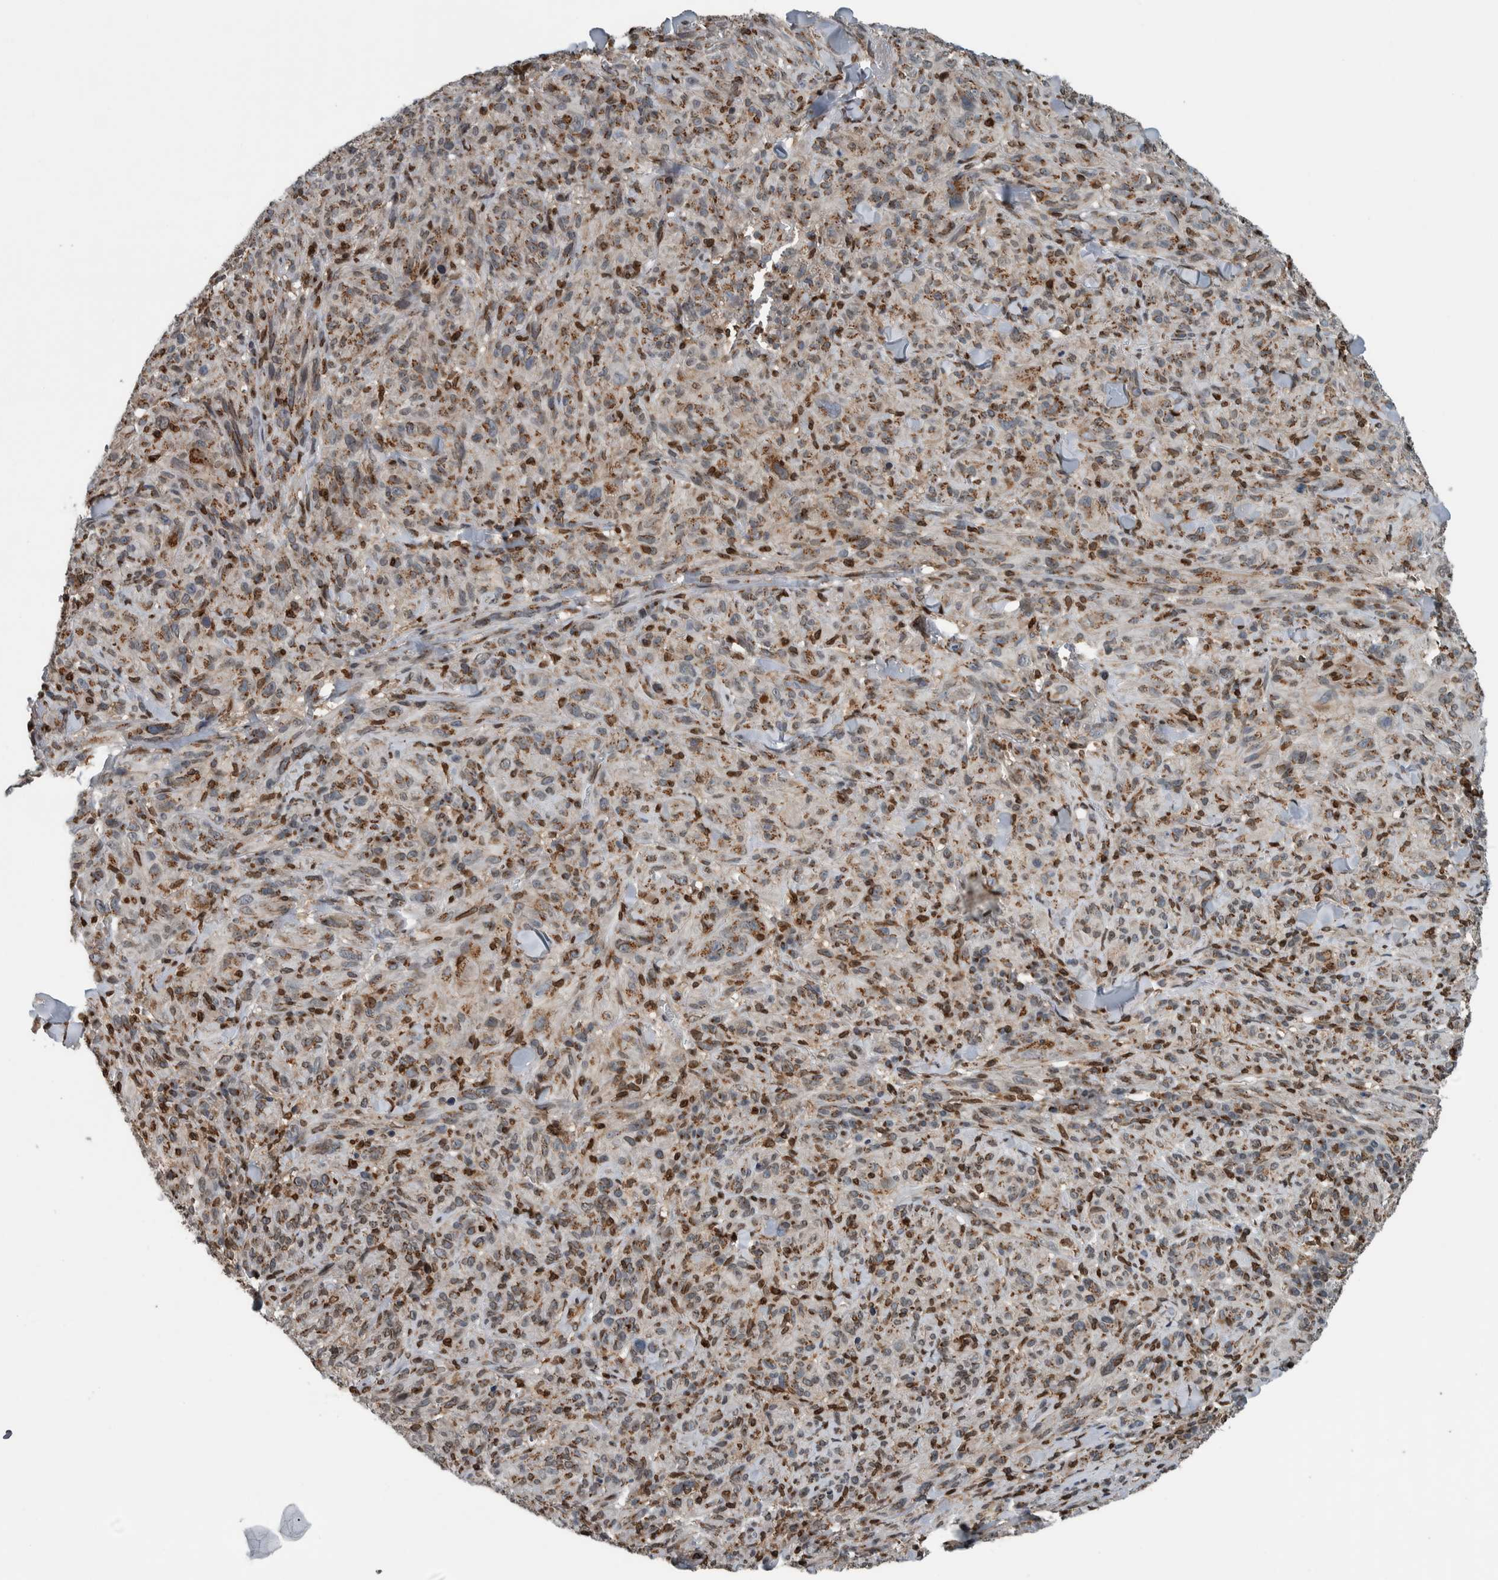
{"staining": {"intensity": "weak", "quantity": "25%-75%", "location": "cytoplasmic/membranous,nuclear"}, "tissue": "melanoma", "cell_type": "Tumor cells", "image_type": "cancer", "snomed": [{"axis": "morphology", "description": "Malignant melanoma, NOS"}, {"axis": "topography", "description": "Skin of head"}], "caption": "Malignant melanoma was stained to show a protein in brown. There is low levels of weak cytoplasmic/membranous and nuclear expression in approximately 25%-75% of tumor cells. (brown staining indicates protein expression, while blue staining denotes nuclei).", "gene": "FAM135B", "patient": {"sex": "male", "age": 96}}